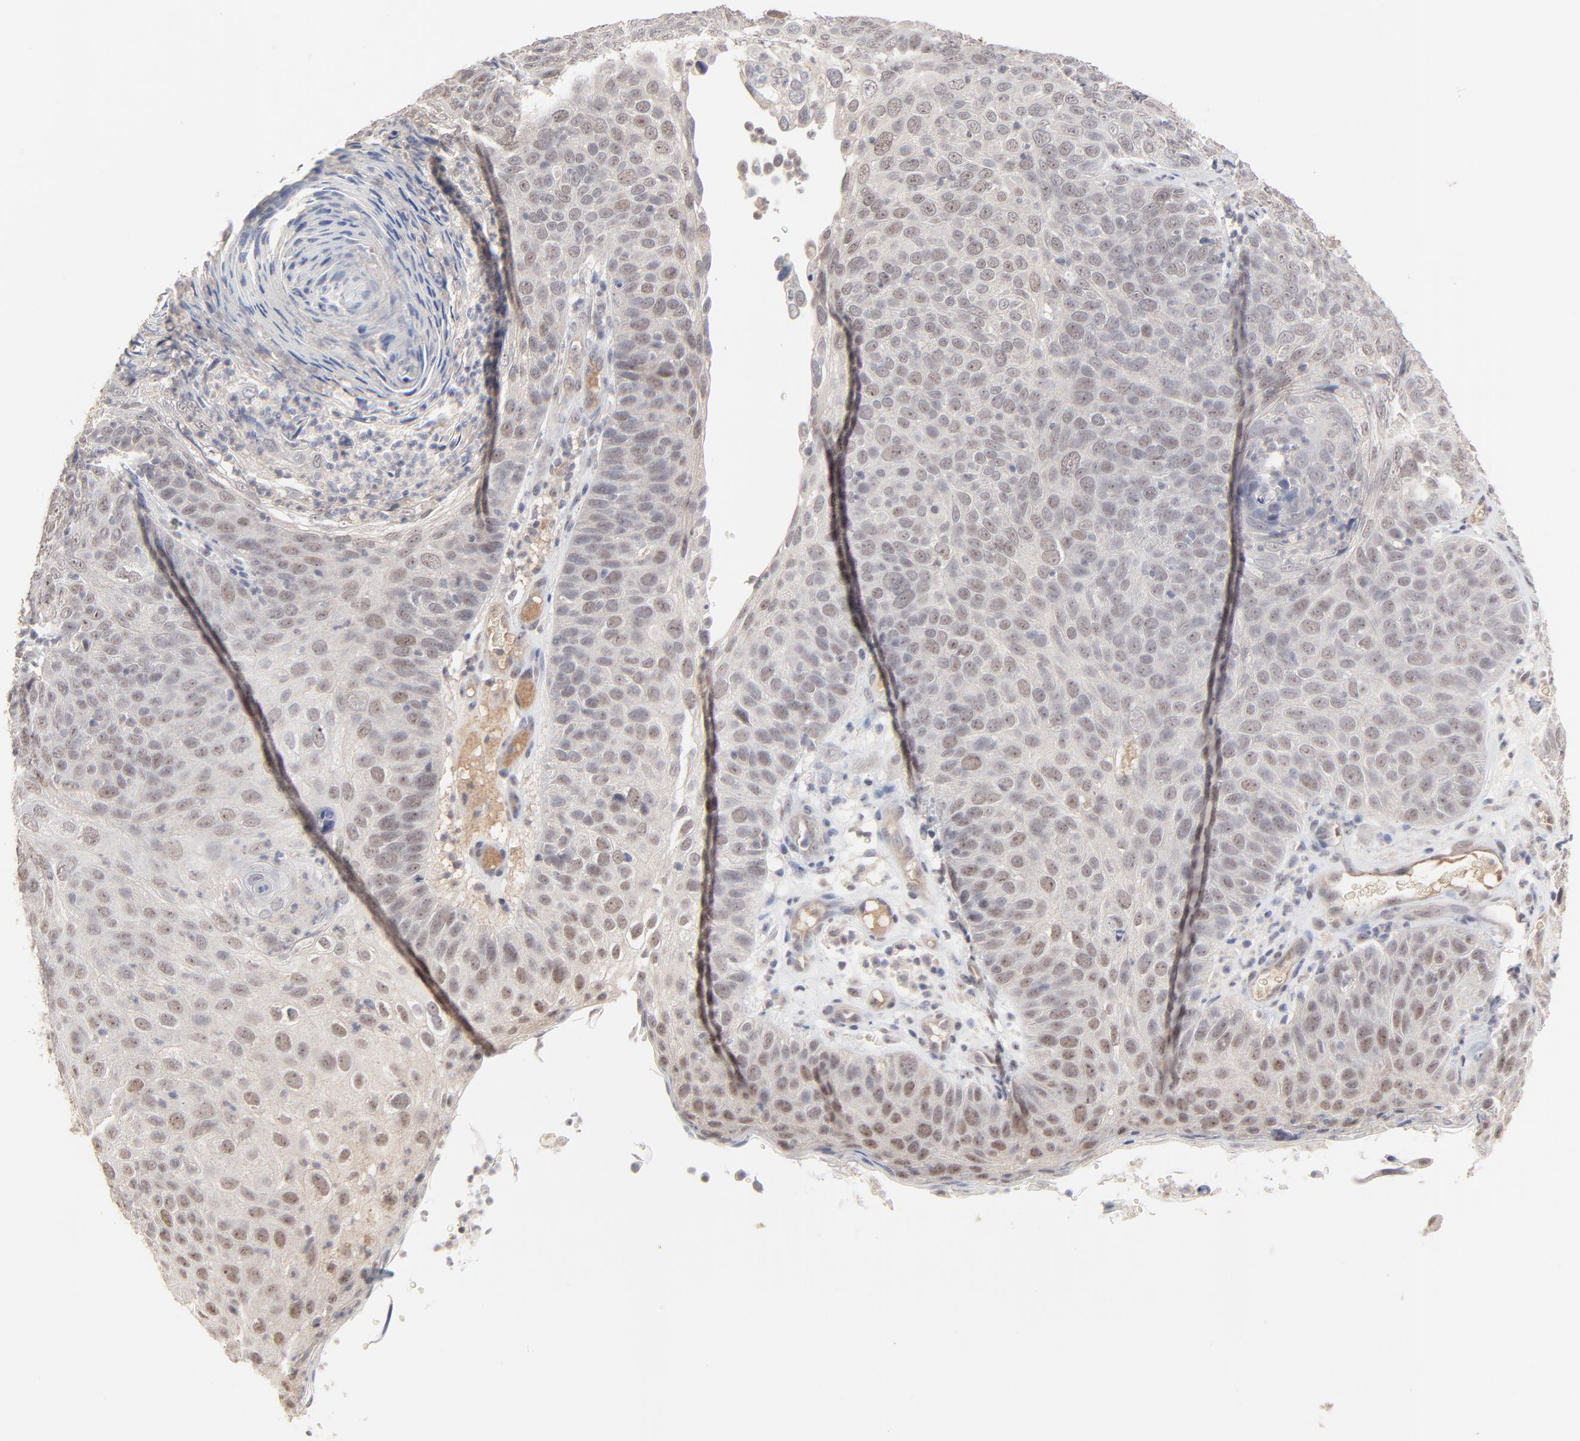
{"staining": {"intensity": "moderate", "quantity": "25%-75%", "location": "nuclear"}, "tissue": "skin cancer", "cell_type": "Tumor cells", "image_type": "cancer", "snomed": [{"axis": "morphology", "description": "Squamous cell carcinoma, NOS"}, {"axis": "topography", "description": "Skin"}], "caption": "Skin cancer tissue reveals moderate nuclear positivity in approximately 25%-75% of tumor cells", "gene": "FAM199X", "patient": {"sex": "male", "age": 87}}